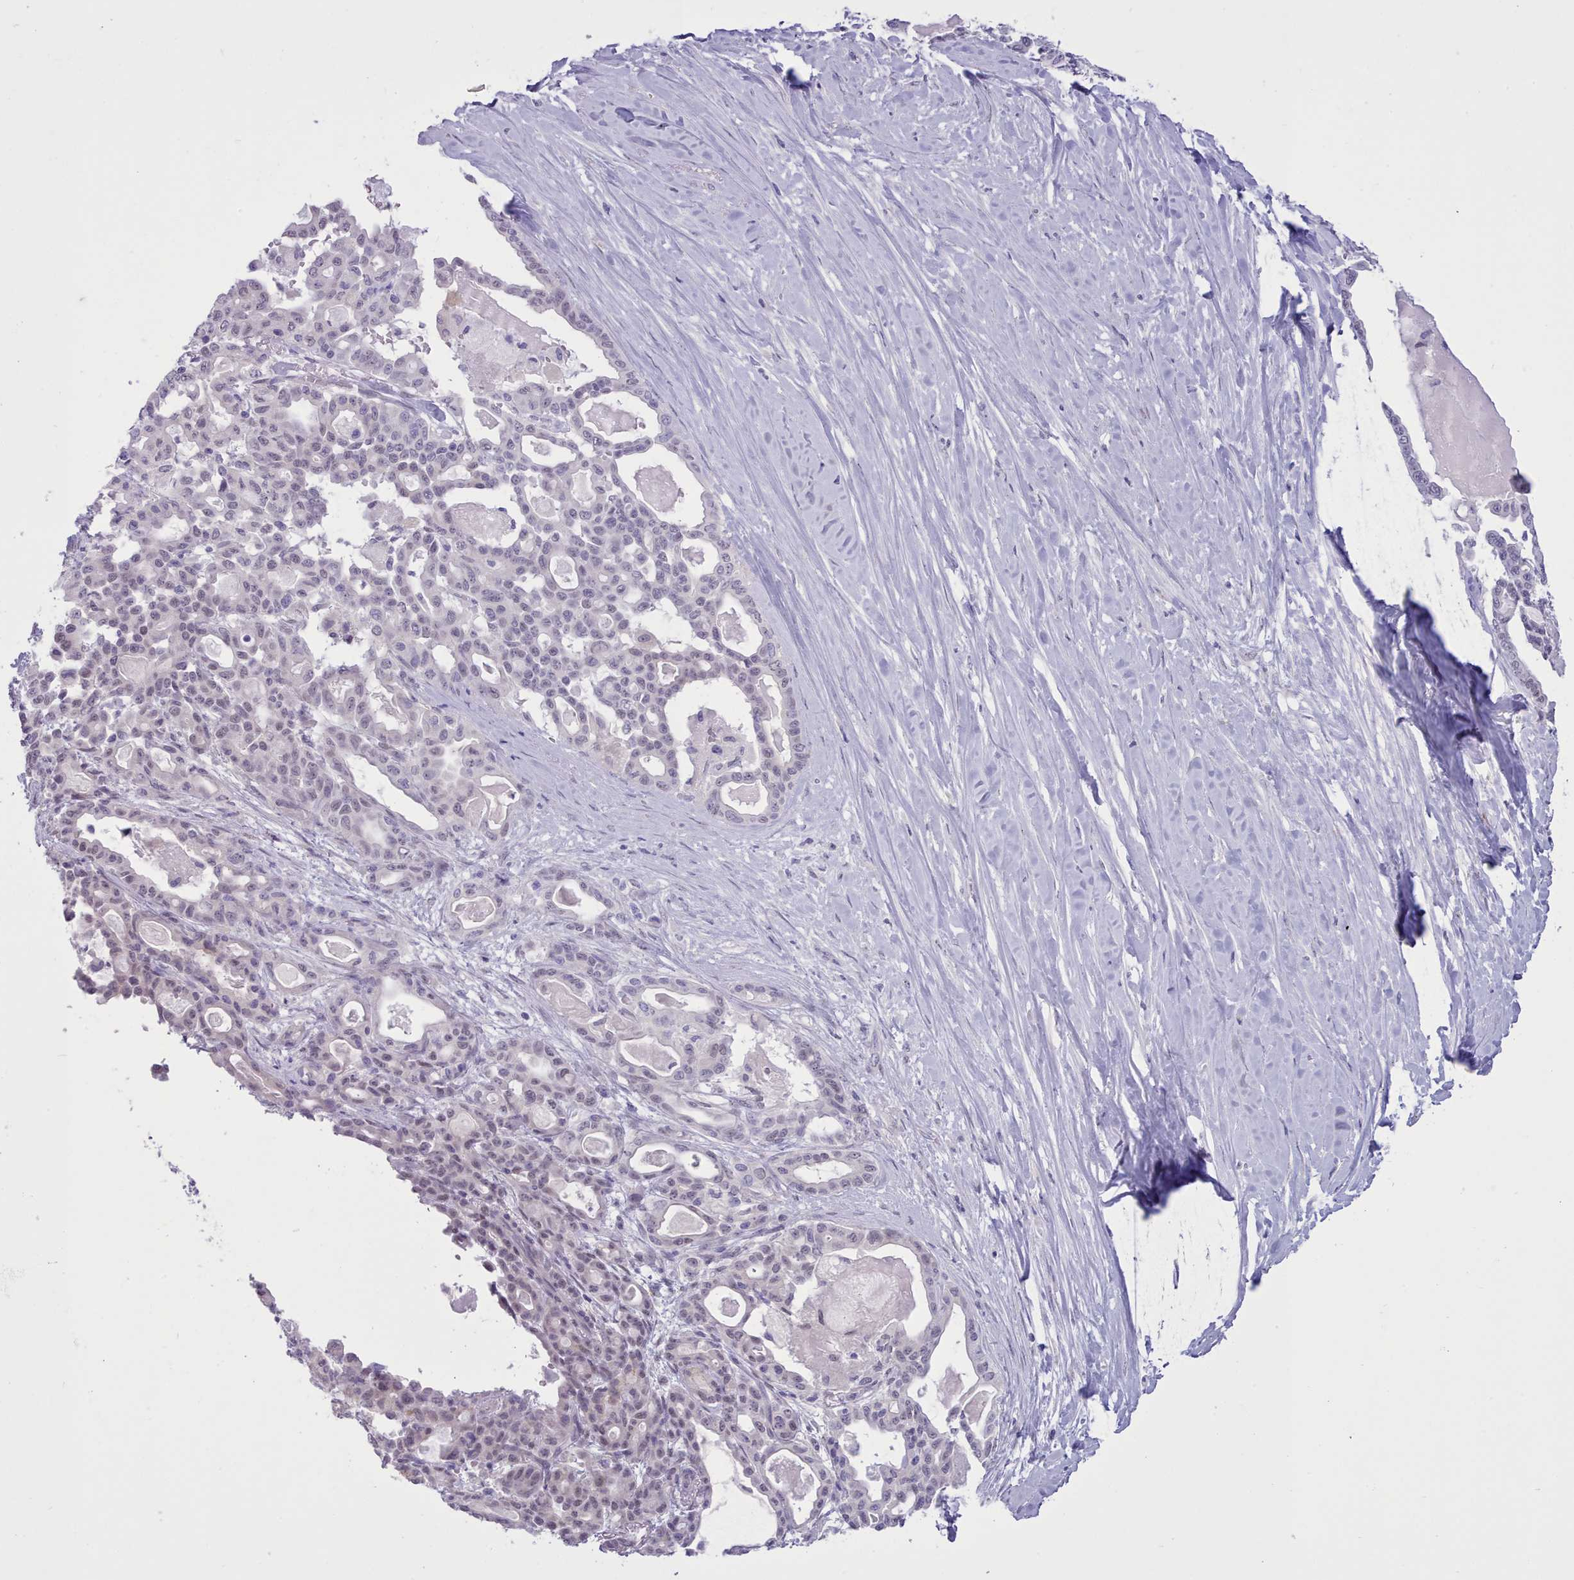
{"staining": {"intensity": "negative", "quantity": "none", "location": "none"}, "tissue": "pancreatic cancer", "cell_type": "Tumor cells", "image_type": "cancer", "snomed": [{"axis": "morphology", "description": "Adenocarcinoma, NOS"}, {"axis": "topography", "description": "Pancreas"}], "caption": "Immunohistochemical staining of pancreatic cancer (adenocarcinoma) exhibits no significant positivity in tumor cells. (DAB (3,3'-diaminobenzidine) immunohistochemistry (IHC) visualized using brightfield microscopy, high magnification).", "gene": "TMEM253", "patient": {"sex": "male", "age": 63}}